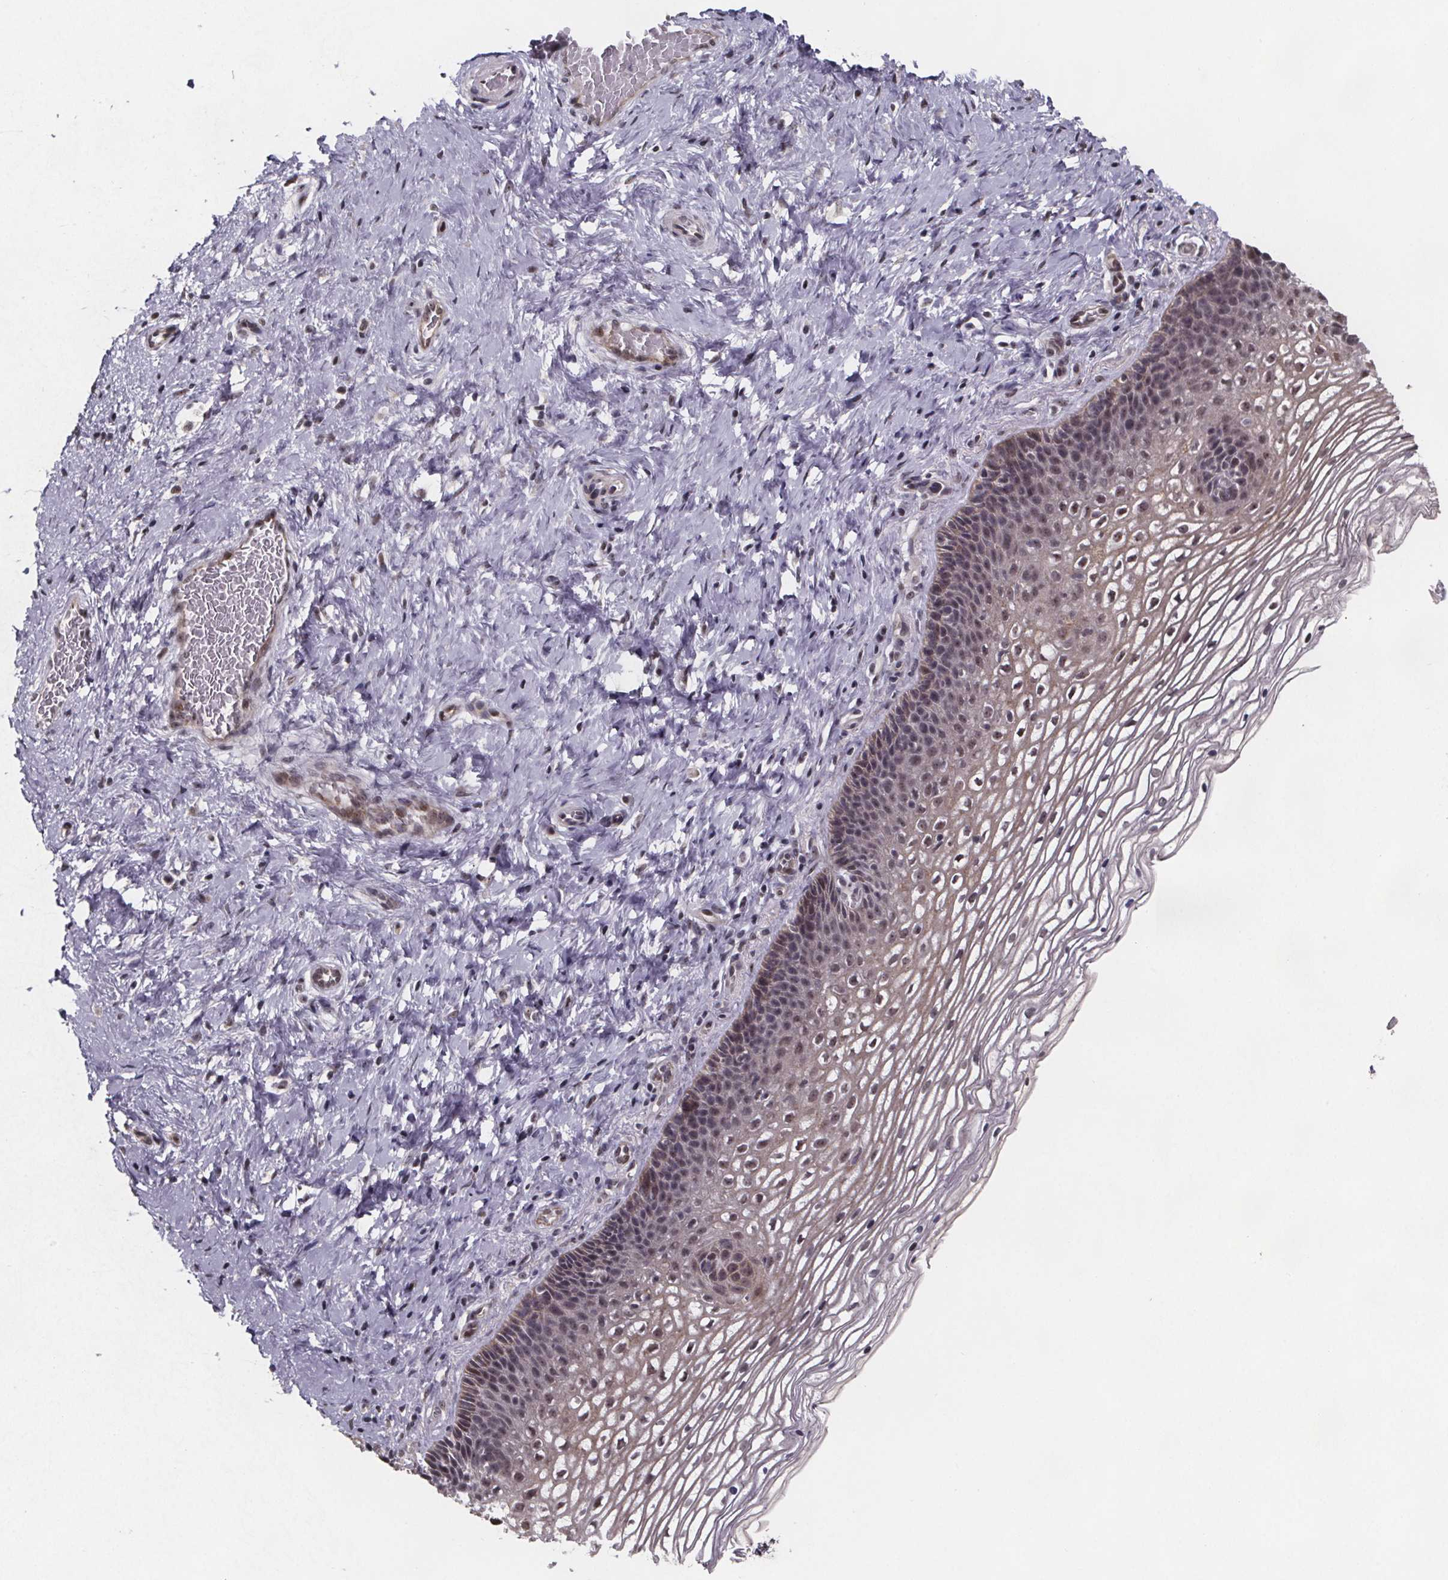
{"staining": {"intensity": "weak", "quantity": "25%-75%", "location": "nuclear"}, "tissue": "cervix", "cell_type": "Squamous epithelial cells", "image_type": "normal", "snomed": [{"axis": "morphology", "description": "Normal tissue, NOS"}, {"axis": "topography", "description": "Cervix"}], "caption": "Immunohistochemical staining of unremarkable cervix demonstrates 25%-75% levels of weak nuclear protein expression in approximately 25%-75% of squamous epithelial cells. (DAB (3,3'-diaminobenzidine) IHC, brown staining for protein, blue staining for nuclei).", "gene": "U2SURP", "patient": {"sex": "female", "age": 34}}